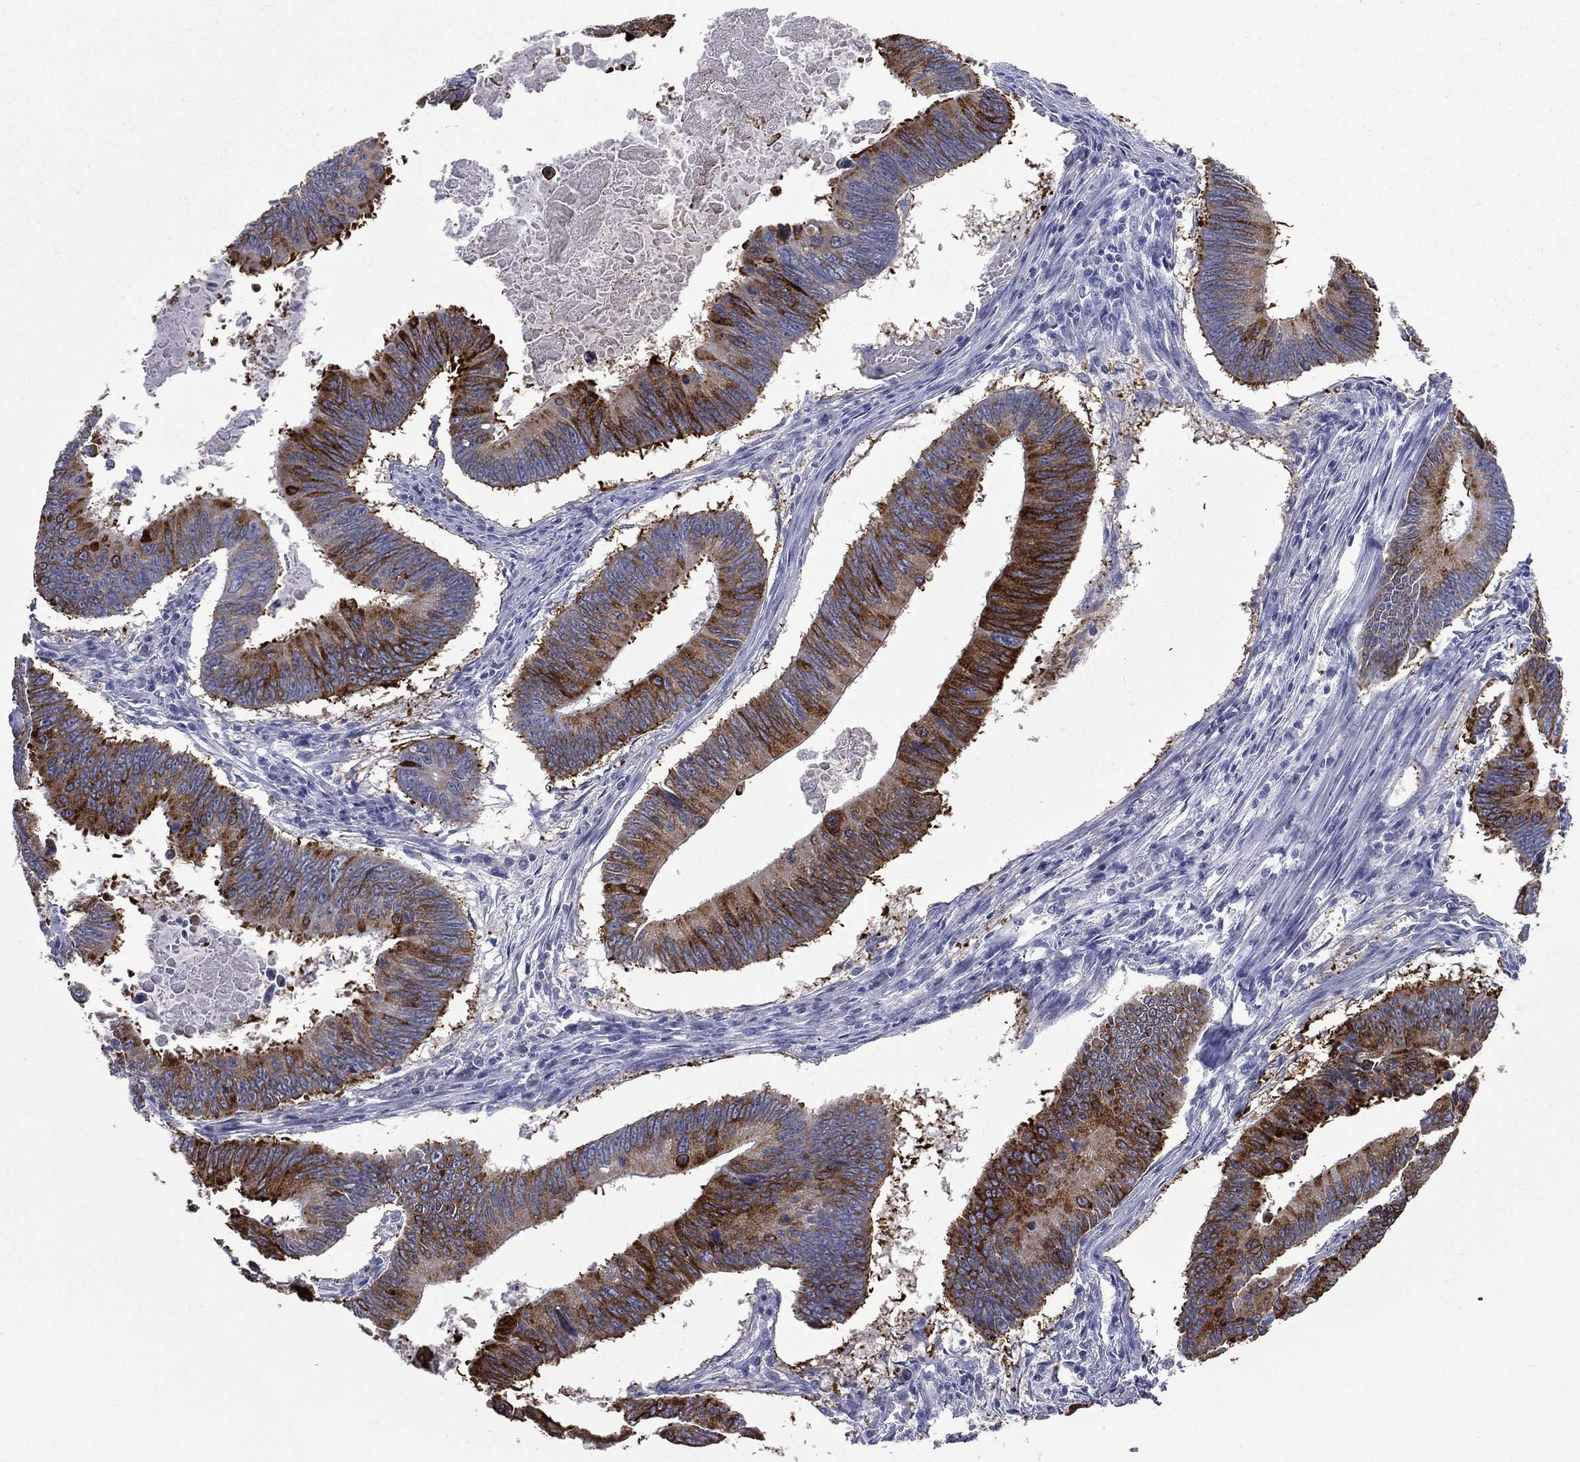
{"staining": {"intensity": "strong", "quantity": ">75%", "location": "cytoplasmic/membranous"}, "tissue": "colorectal cancer", "cell_type": "Tumor cells", "image_type": "cancer", "snomed": [{"axis": "morphology", "description": "Adenocarcinoma, NOS"}, {"axis": "topography", "description": "Colon"}], "caption": "A brown stain labels strong cytoplasmic/membranous staining of a protein in colorectal cancer (adenocarcinoma) tumor cells. (DAB IHC with brightfield microscopy, high magnification).", "gene": "CES2", "patient": {"sex": "female", "age": 87}}